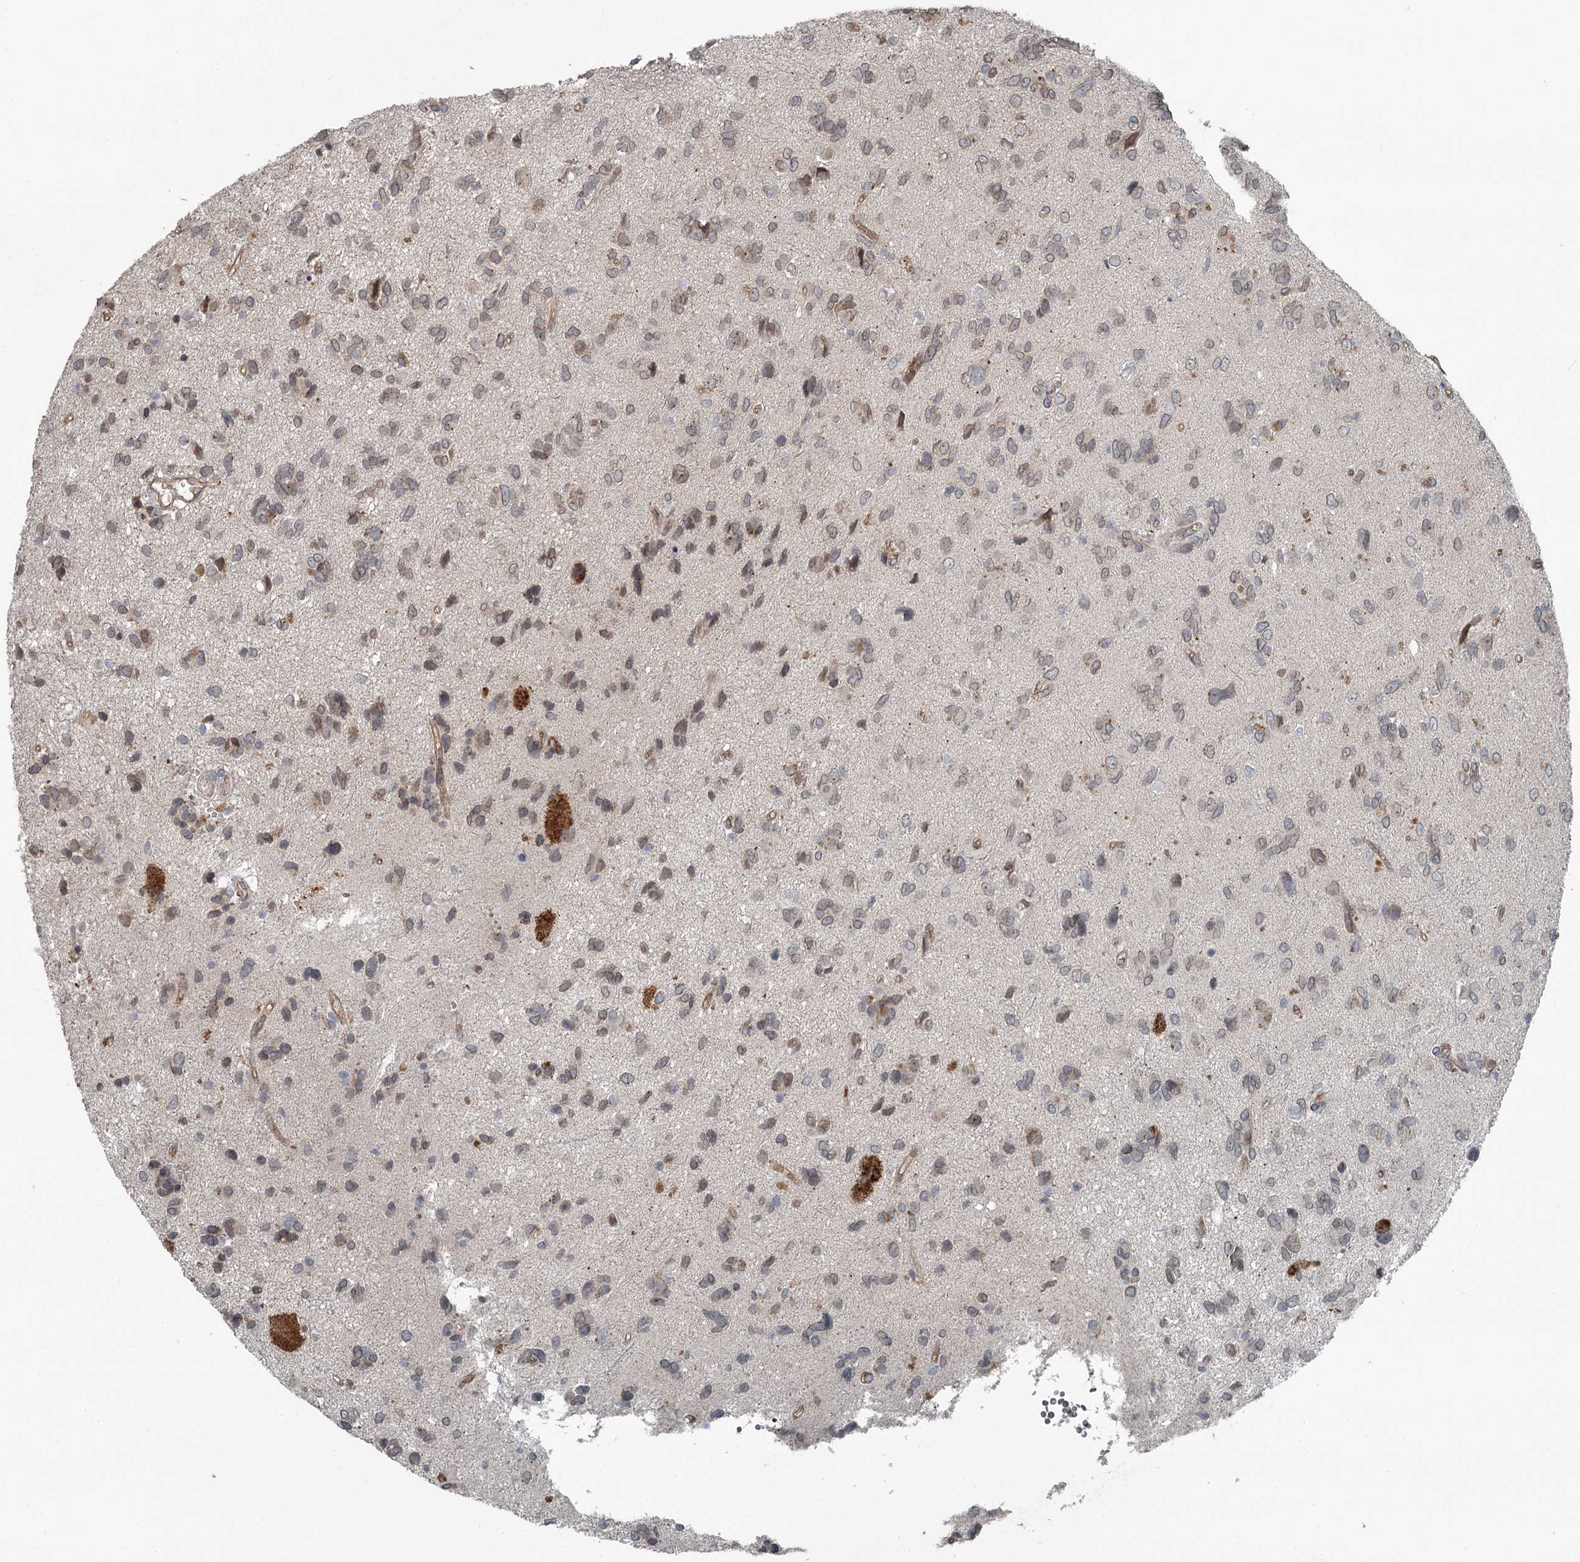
{"staining": {"intensity": "weak", "quantity": "<25%", "location": "cytoplasmic/membranous,nuclear"}, "tissue": "glioma", "cell_type": "Tumor cells", "image_type": "cancer", "snomed": [{"axis": "morphology", "description": "Glioma, malignant, High grade"}, {"axis": "topography", "description": "Brain"}], "caption": "IHC histopathology image of neoplastic tissue: glioma stained with DAB shows no significant protein expression in tumor cells.", "gene": "SLC39A8", "patient": {"sex": "female", "age": 59}}